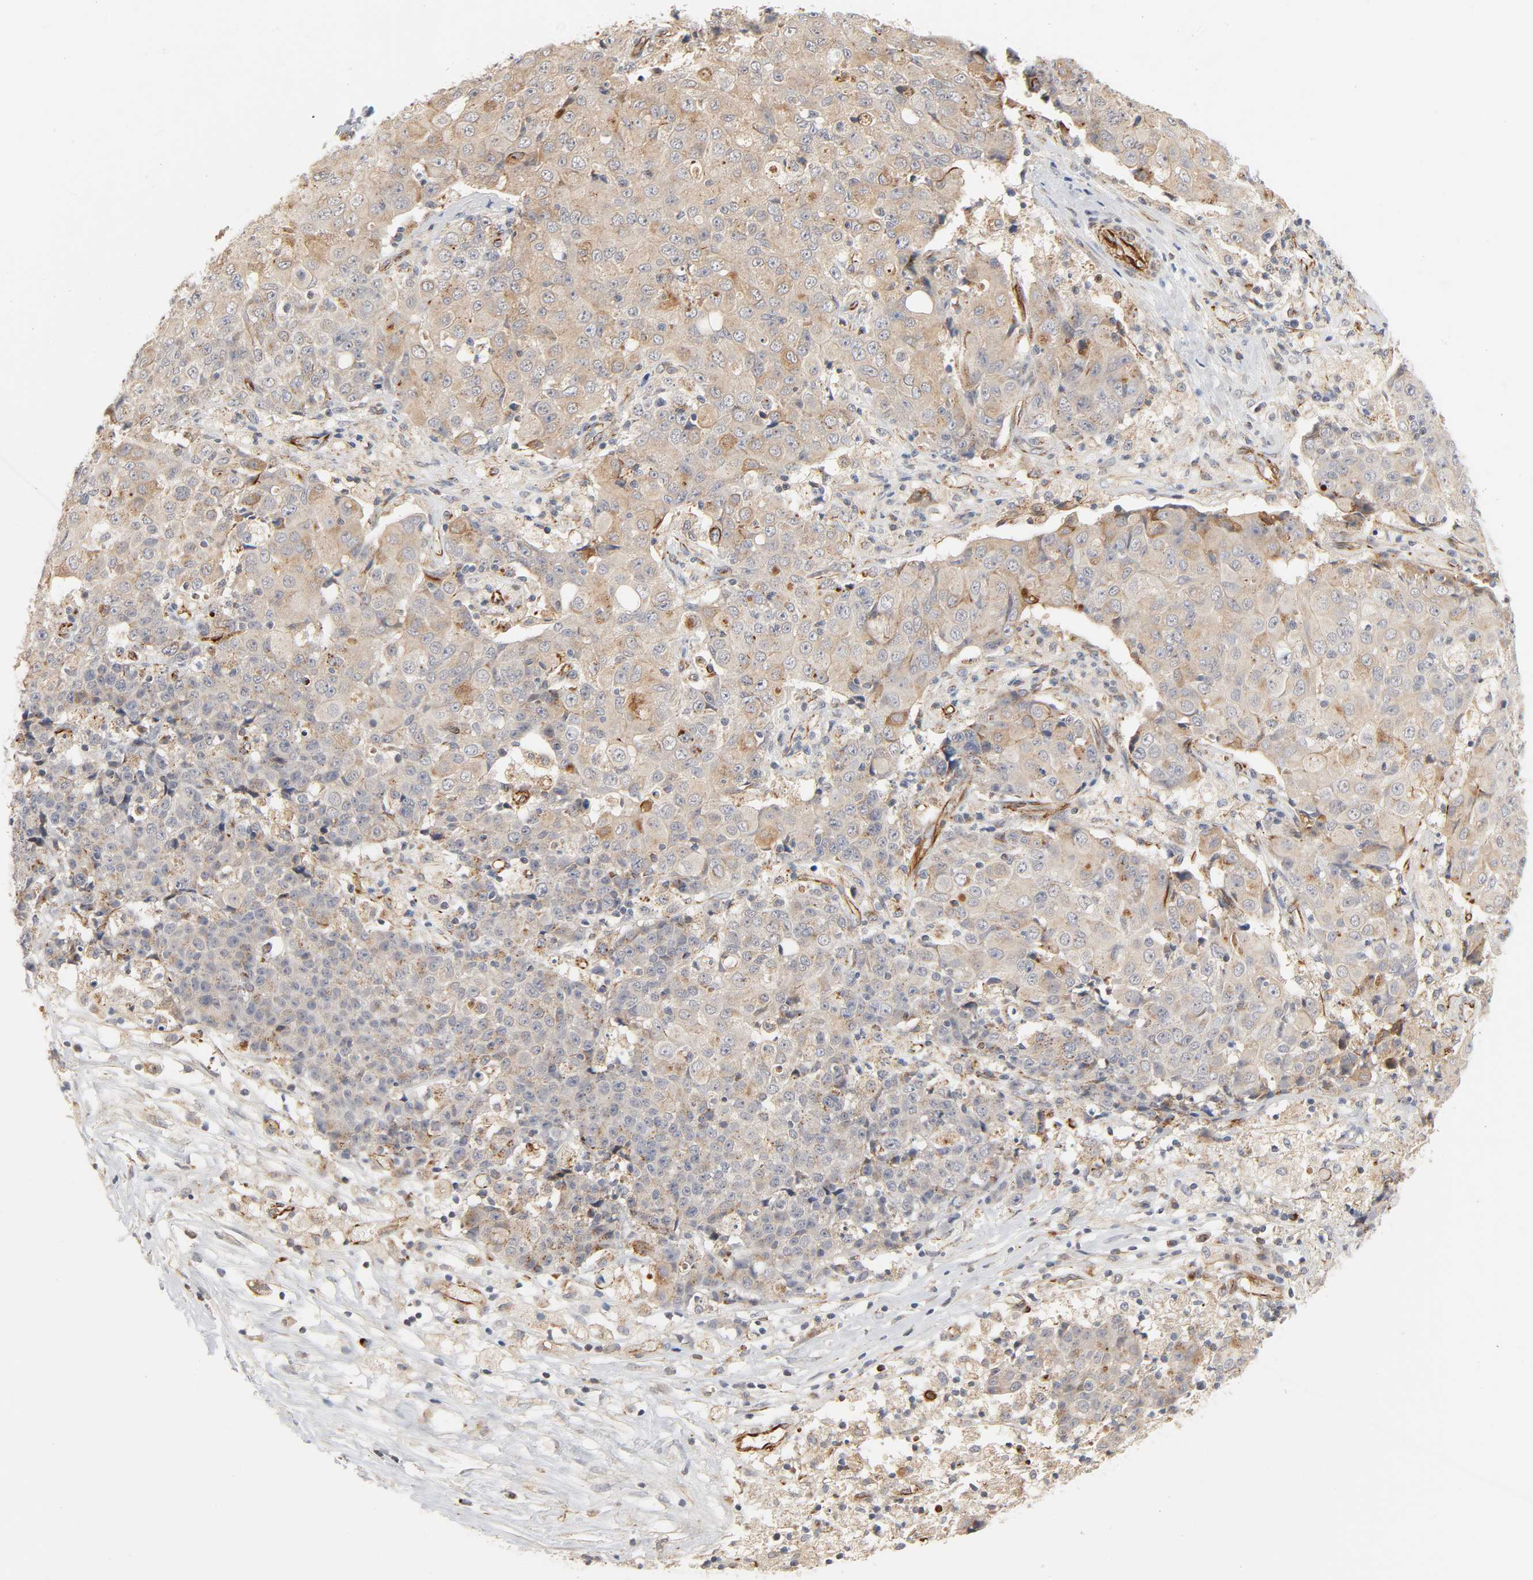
{"staining": {"intensity": "weak", "quantity": ">75%", "location": "cytoplasmic/membranous"}, "tissue": "ovarian cancer", "cell_type": "Tumor cells", "image_type": "cancer", "snomed": [{"axis": "morphology", "description": "Carcinoma, endometroid"}, {"axis": "topography", "description": "Ovary"}], "caption": "Immunohistochemistry image of neoplastic tissue: human endometroid carcinoma (ovarian) stained using immunohistochemistry (IHC) reveals low levels of weak protein expression localized specifically in the cytoplasmic/membranous of tumor cells, appearing as a cytoplasmic/membranous brown color.", "gene": "REEP6", "patient": {"sex": "female", "age": 42}}